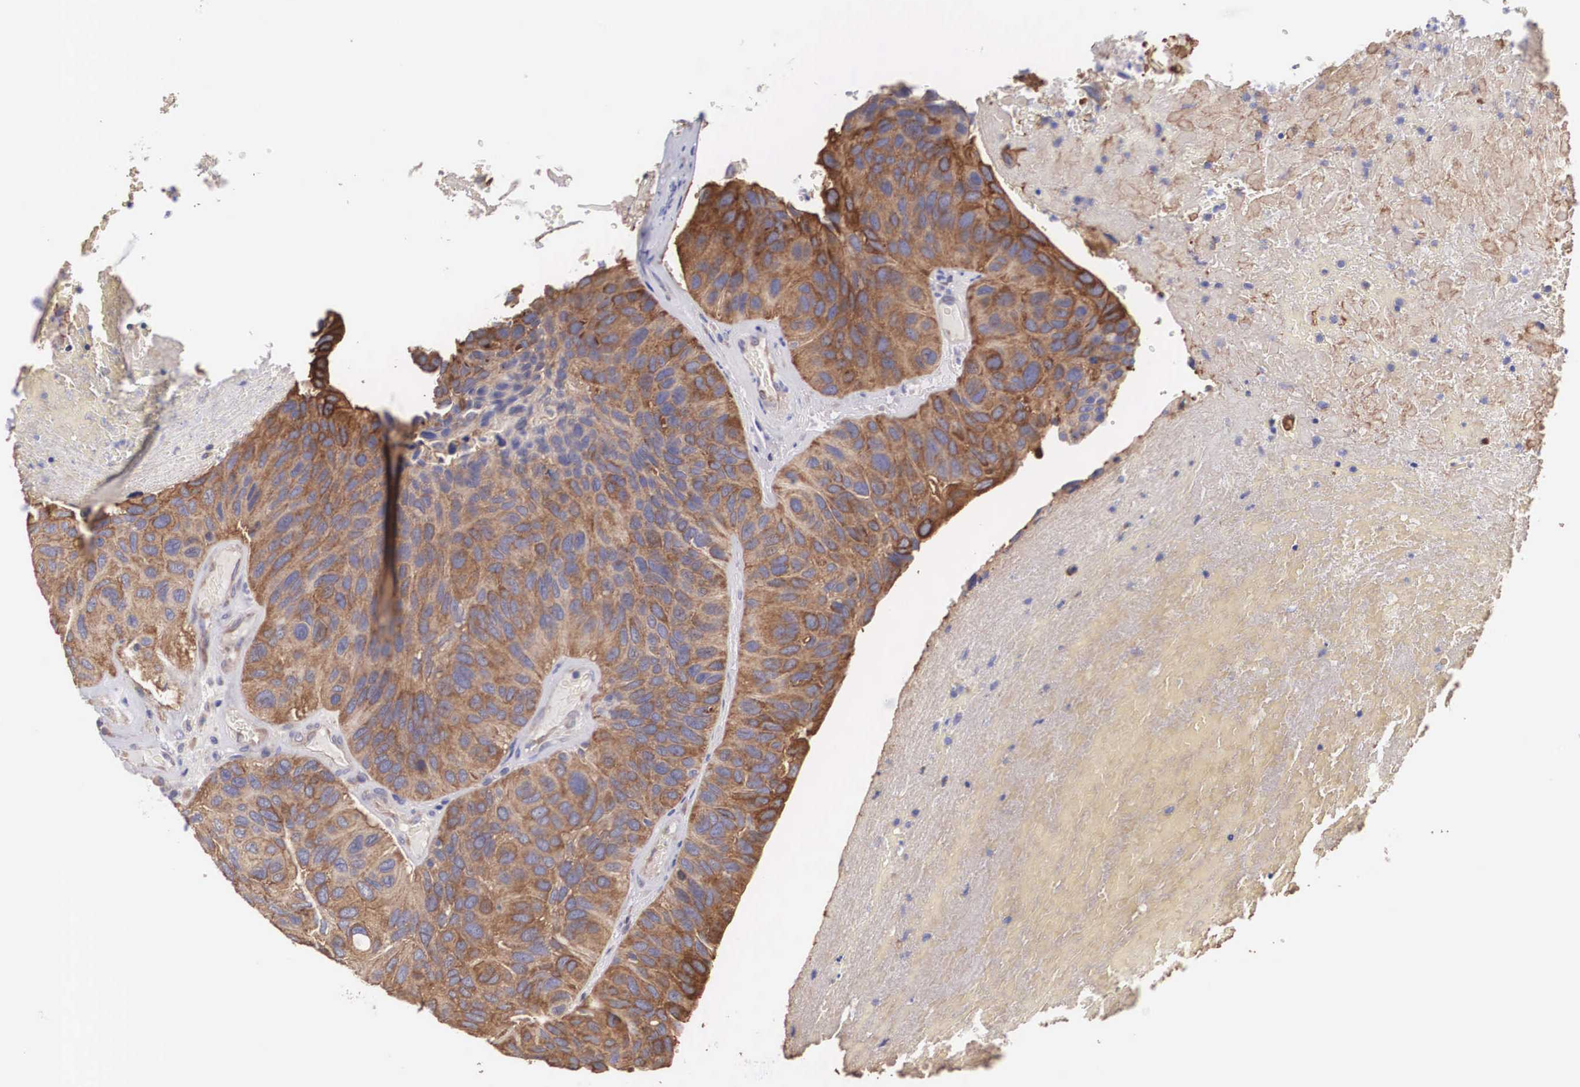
{"staining": {"intensity": "strong", "quantity": ">75%", "location": "cytoplasmic/membranous"}, "tissue": "urothelial cancer", "cell_type": "Tumor cells", "image_type": "cancer", "snomed": [{"axis": "morphology", "description": "Urothelial carcinoma, High grade"}, {"axis": "topography", "description": "Urinary bladder"}], "caption": "IHC staining of urothelial carcinoma (high-grade), which shows high levels of strong cytoplasmic/membranous expression in approximately >75% of tumor cells indicating strong cytoplasmic/membranous protein positivity. The staining was performed using DAB (brown) for protein detection and nuclei were counterstained in hematoxylin (blue).", "gene": "TXLNG", "patient": {"sex": "male", "age": 66}}